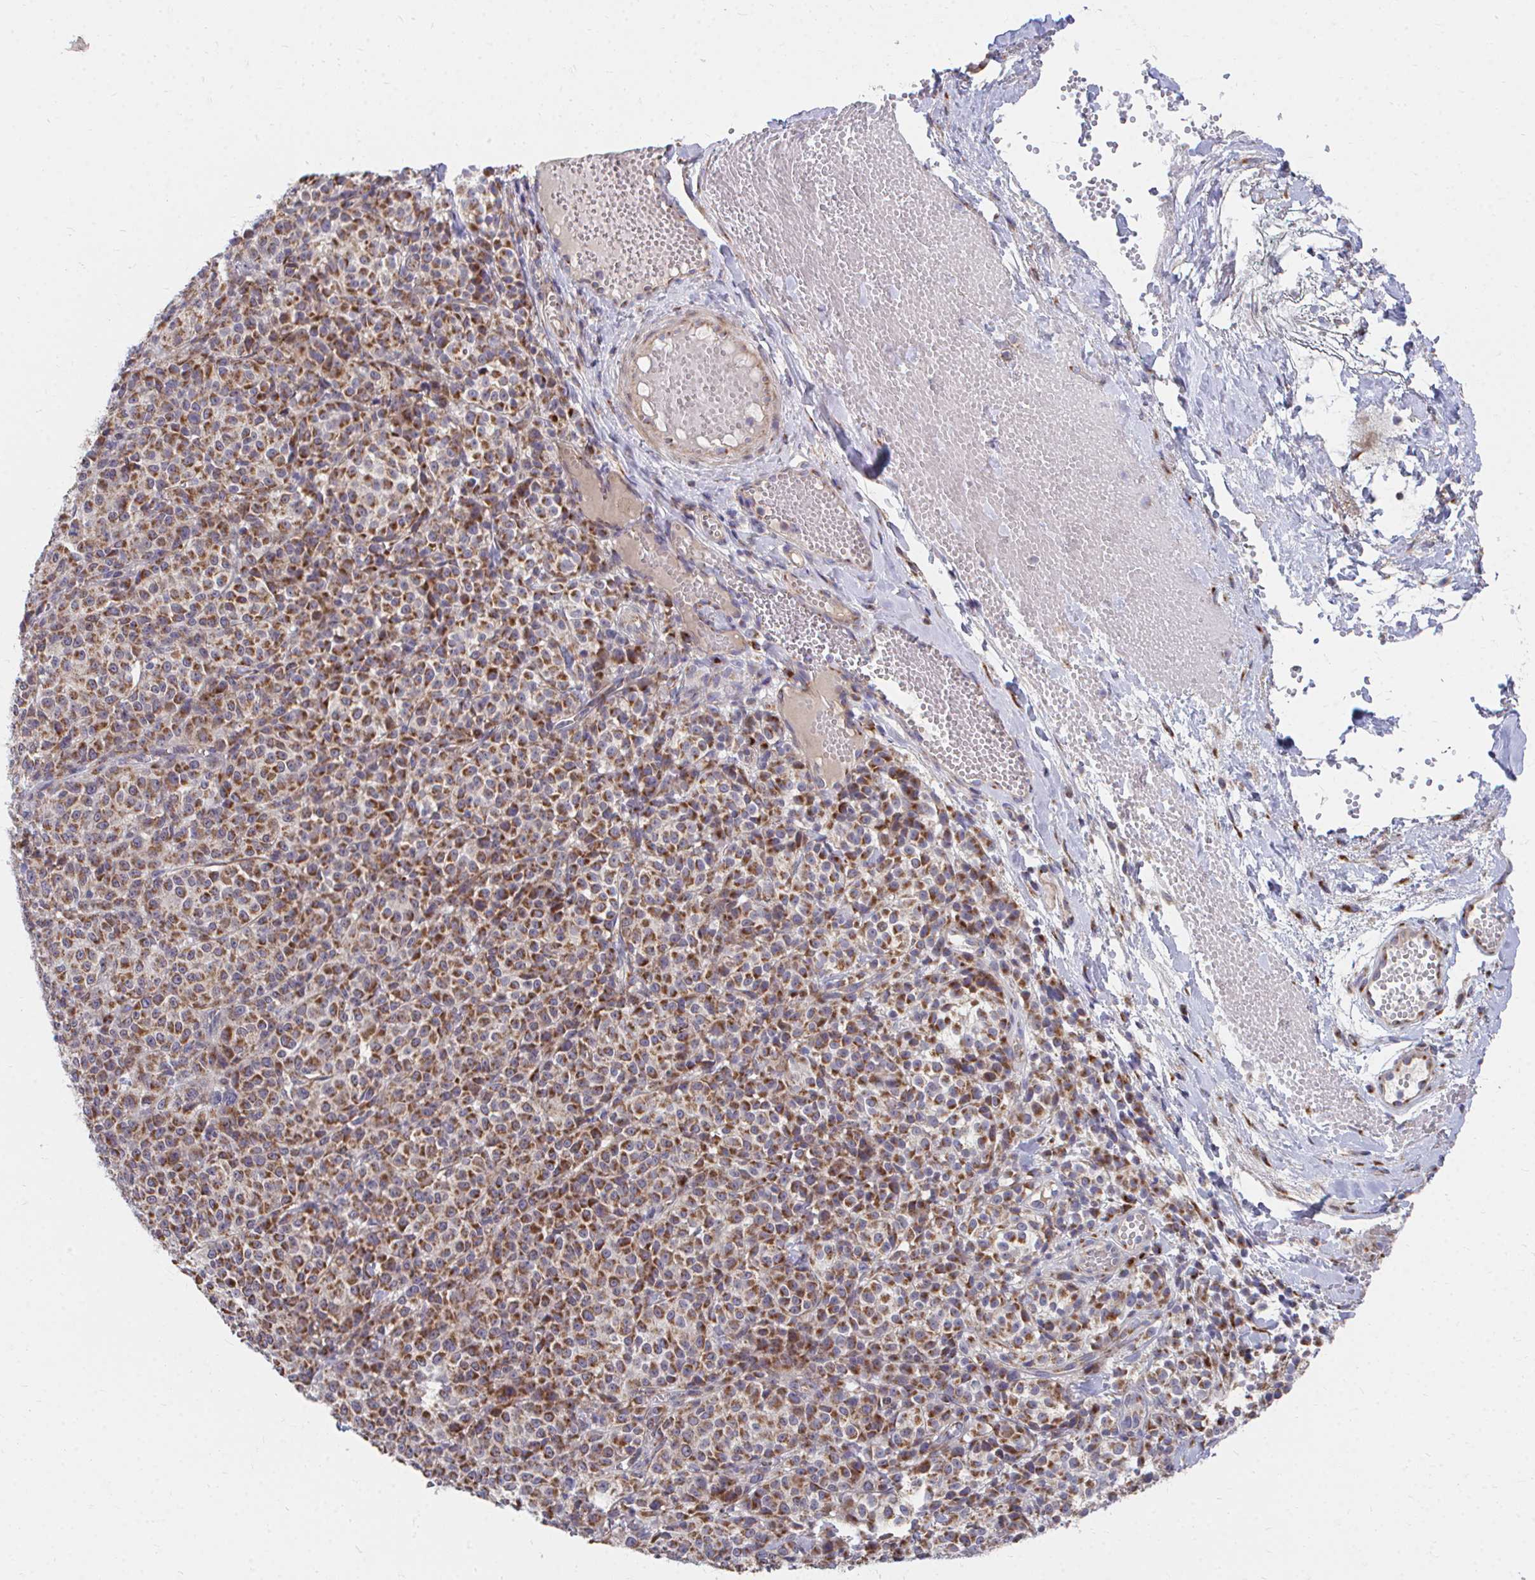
{"staining": {"intensity": "moderate", "quantity": ">75%", "location": "cytoplasmic/membranous"}, "tissue": "melanoma", "cell_type": "Tumor cells", "image_type": "cancer", "snomed": [{"axis": "morphology", "description": "Normal tissue, NOS"}, {"axis": "morphology", "description": "Malignant melanoma, NOS"}, {"axis": "topography", "description": "Skin"}], "caption": "This histopathology image displays immunohistochemistry staining of human melanoma, with medium moderate cytoplasmic/membranous positivity in approximately >75% of tumor cells.", "gene": "PEX3", "patient": {"sex": "female", "age": 34}}